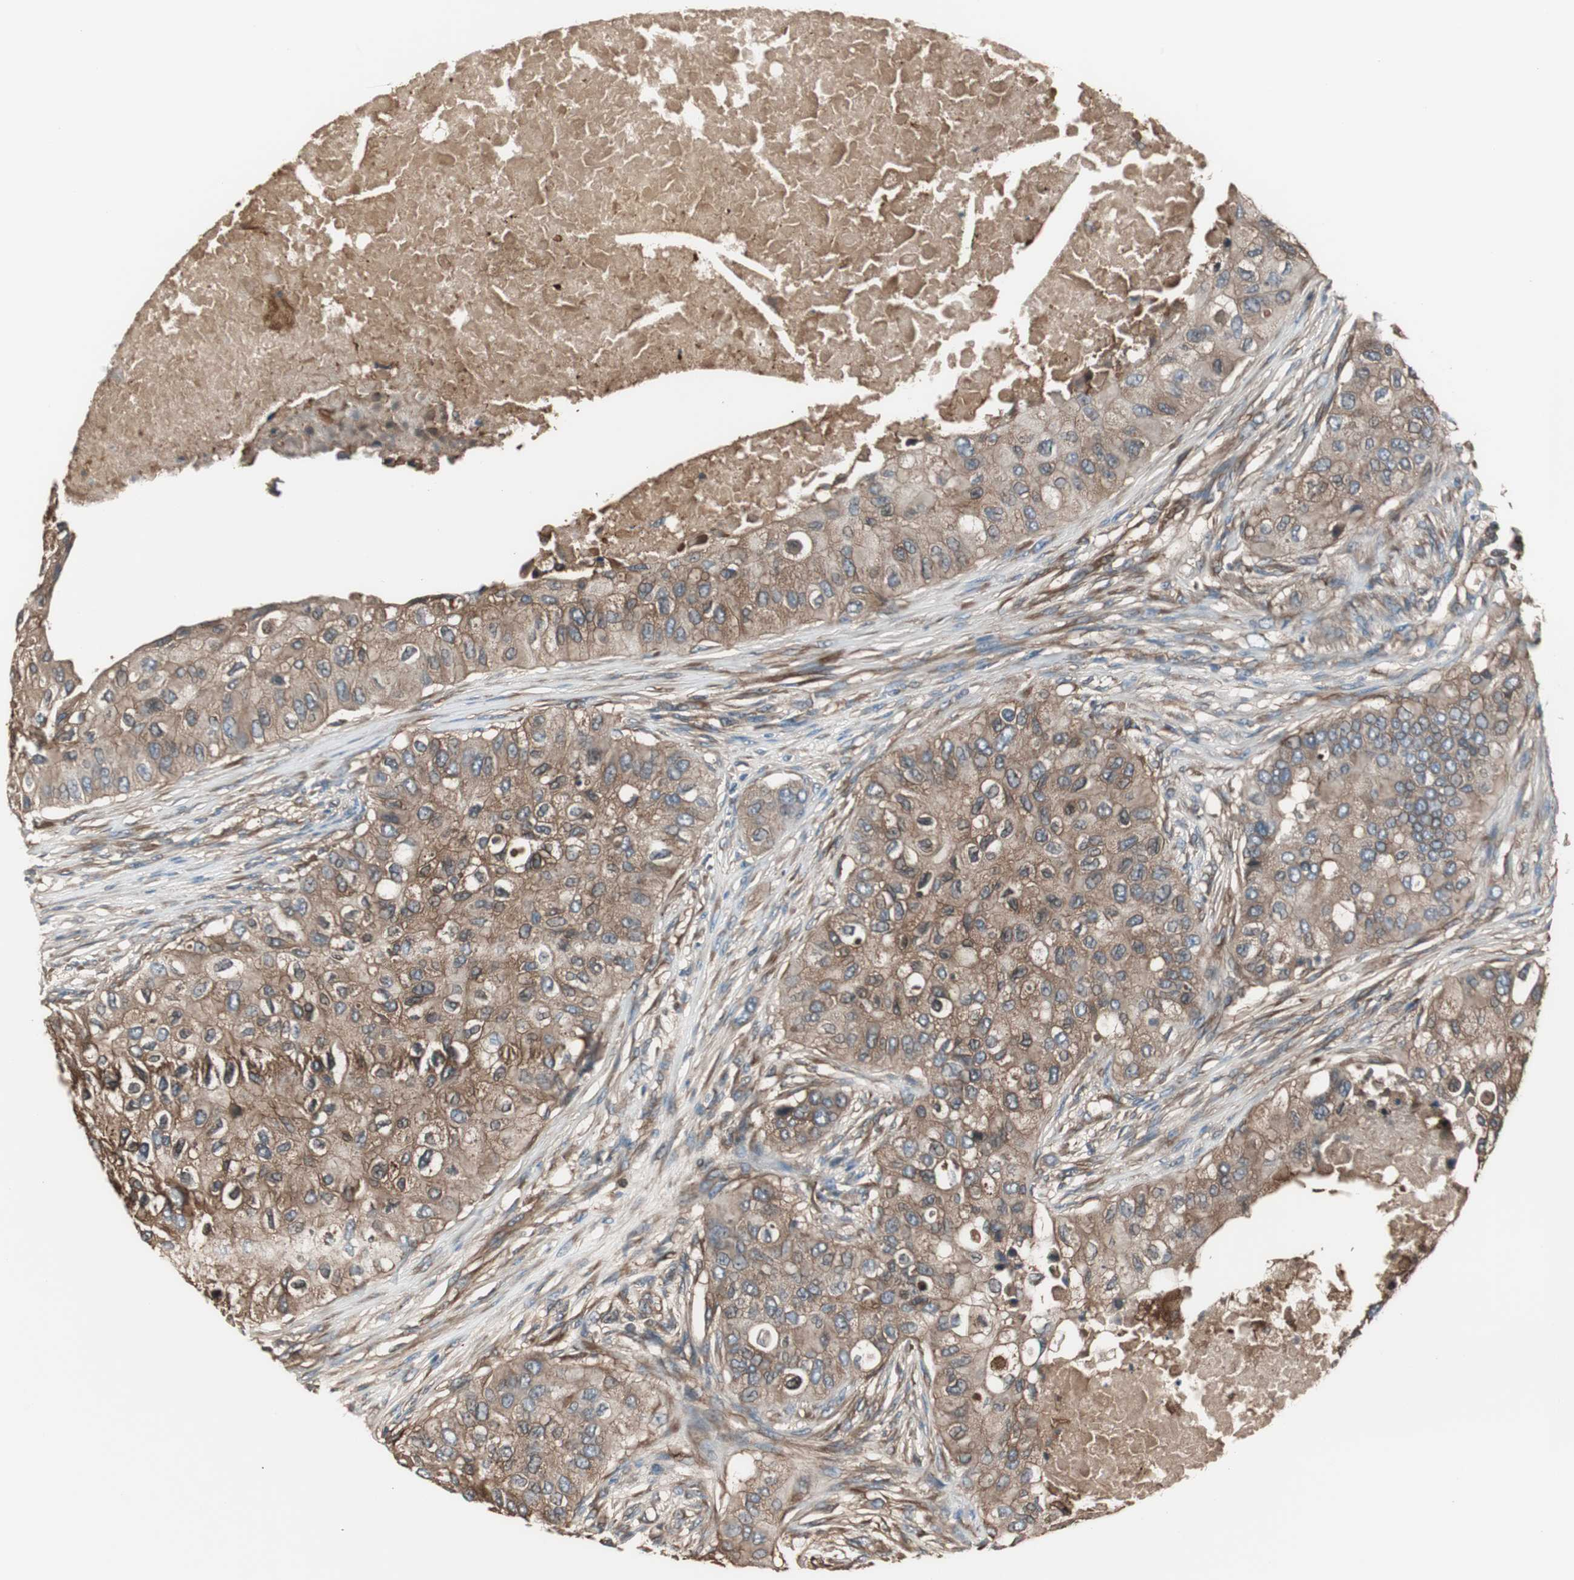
{"staining": {"intensity": "strong", "quantity": ">75%", "location": "cytoplasmic/membranous"}, "tissue": "breast cancer", "cell_type": "Tumor cells", "image_type": "cancer", "snomed": [{"axis": "morphology", "description": "Normal tissue, NOS"}, {"axis": "morphology", "description": "Duct carcinoma"}, {"axis": "topography", "description": "Breast"}], "caption": "The histopathology image displays a brown stain indicating the presence of a protein in the cytoplasmic/membranous of tumor cells in breast infiltrating ductal carcinoma. Immunohistochemistry (ihc) stains the protein of interest in brown and the nuclei are stained blue.", "gene": "CAPNS1", "patient": {"sex": "female", "age": 49}}